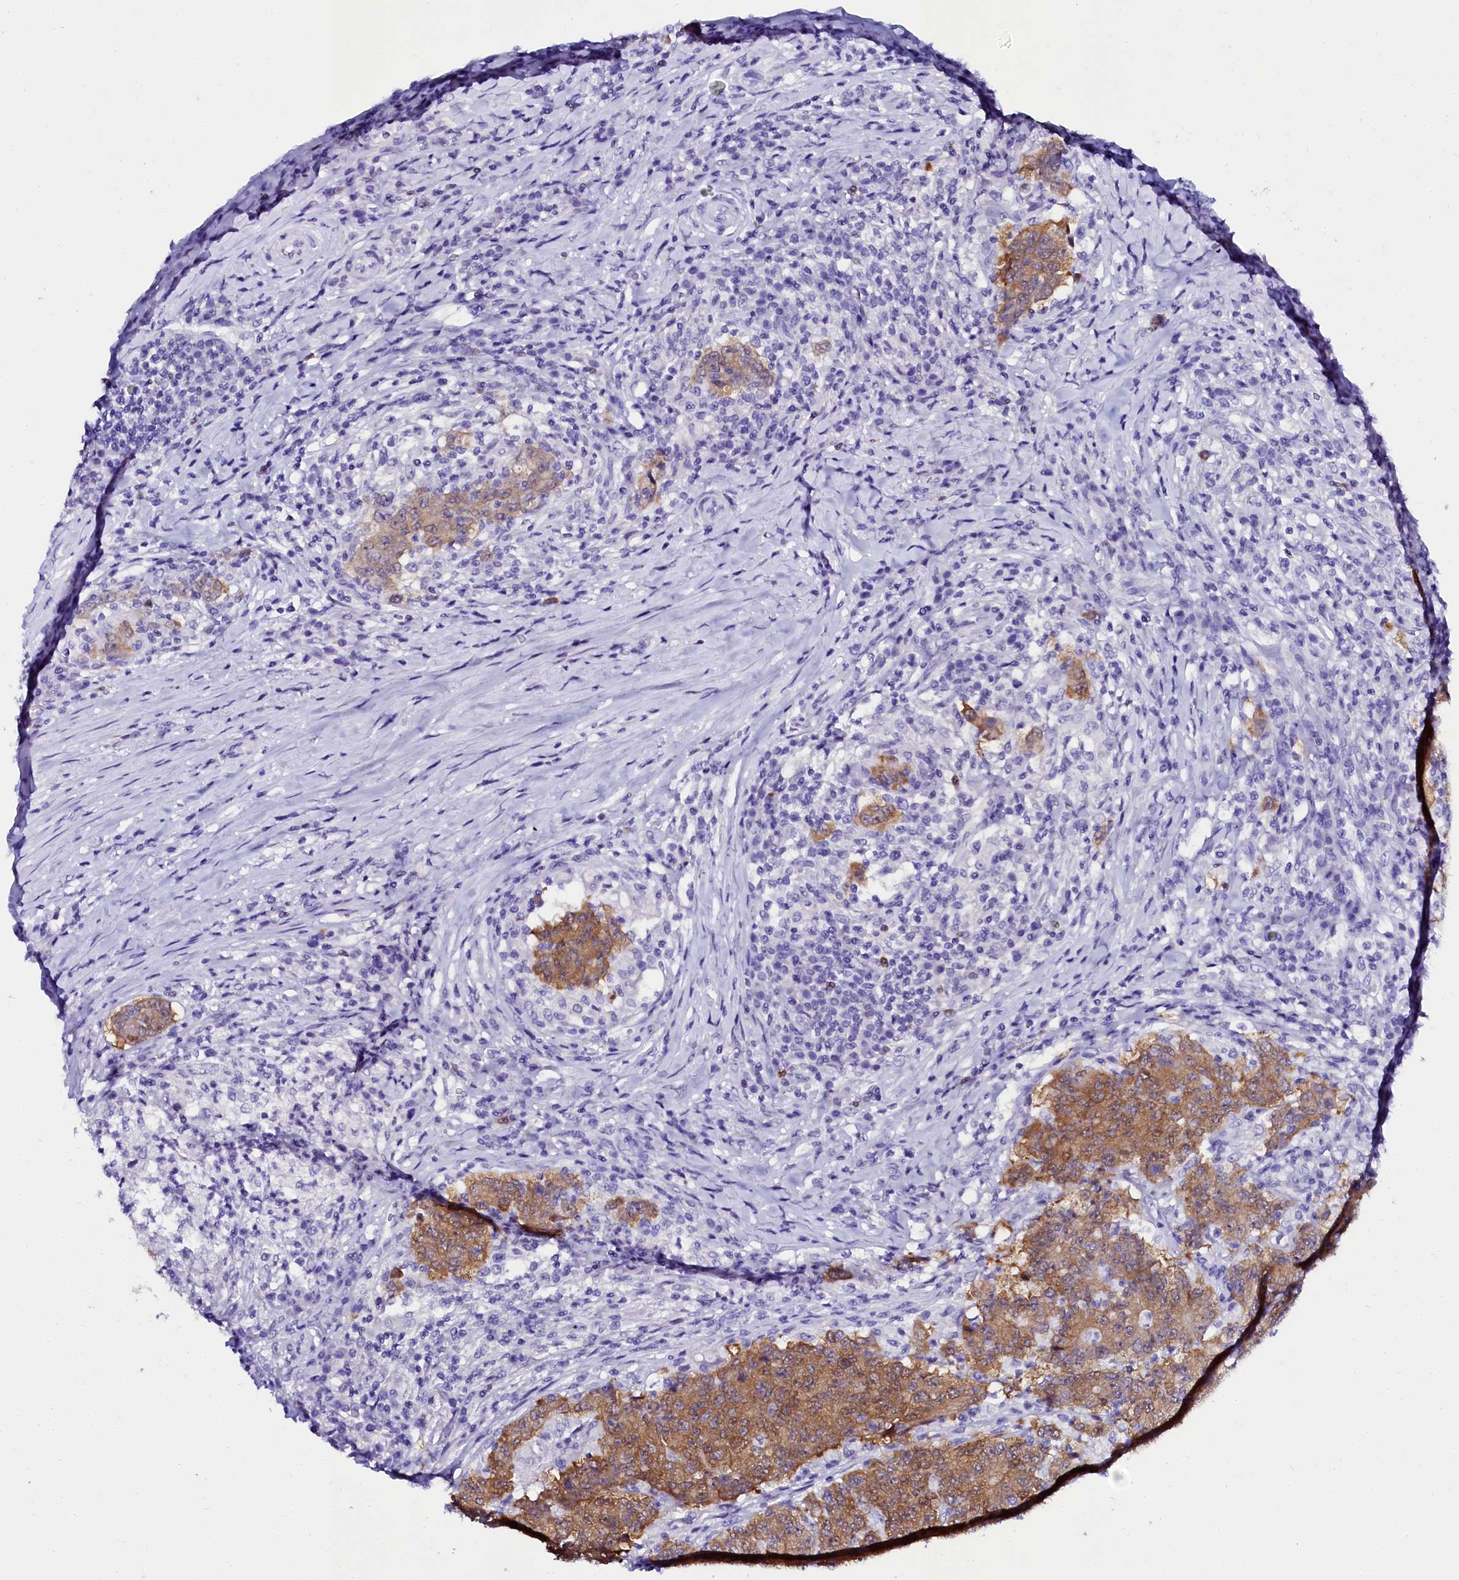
{"staining": {"intensity": "moderate", "quantity": ">75%", "location": "cytoplasmic/membranous"}, "tissue": "colorectal cancer", "cell_type": "Tumor cells", "image_type": "cancer", "snomed": [{"axis": "morphology", "description": "Adenocarcinoma, NOS"}, {"axis": "topography", "description": "Colon"}], "caption": "DAB (3,3'-diaminobenzidine) immunohistochemical staining of human adenocarcinoma (colorectal) reveals moderate cytoplasmic/membranous protein expression in about >75% of tumor cells. (DAB (3,3'-diaminobenzidine) IHC, brown staining for protein, blue staining for nuclei).", "gene": "SORD", "patient": {"sex": "female", "age": 75}}